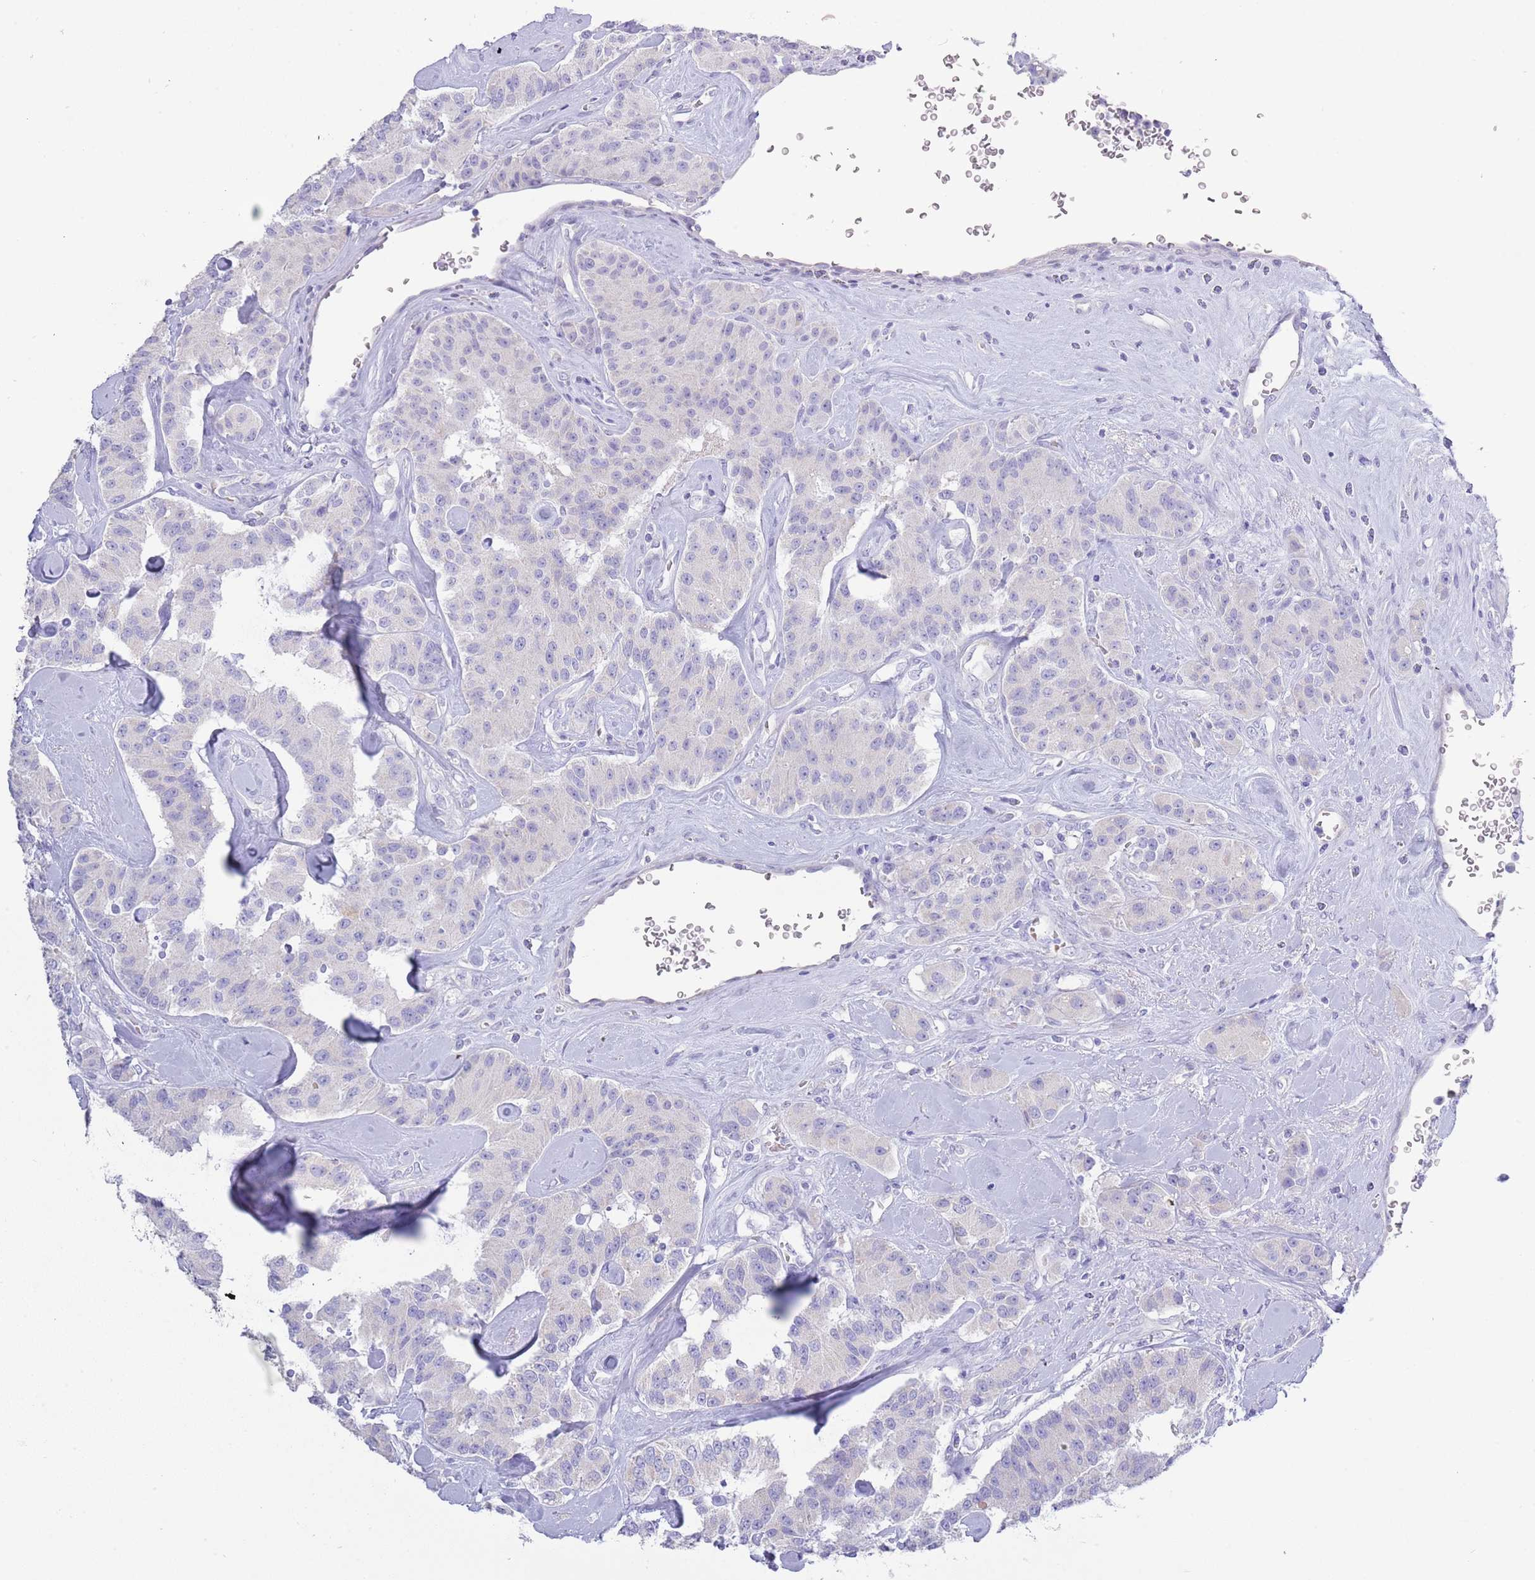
{"staining": {"intensity": "negative", "quantity": "none", "location": "none"}, "tissue": "carcinoid", "cell_type": "Tumor cells", "image_type": "cancer", "snomed": [{"axis": "morphology", "description": "Carcinoid, malignant, NOS"}, {"axis": "topography", "description": "Pancreas"}], "caption": "The image demonstrates no staining of tumor cells in carcinoid.", "gene": "ACR", "patient": {"sex": "male", "age": 41}}